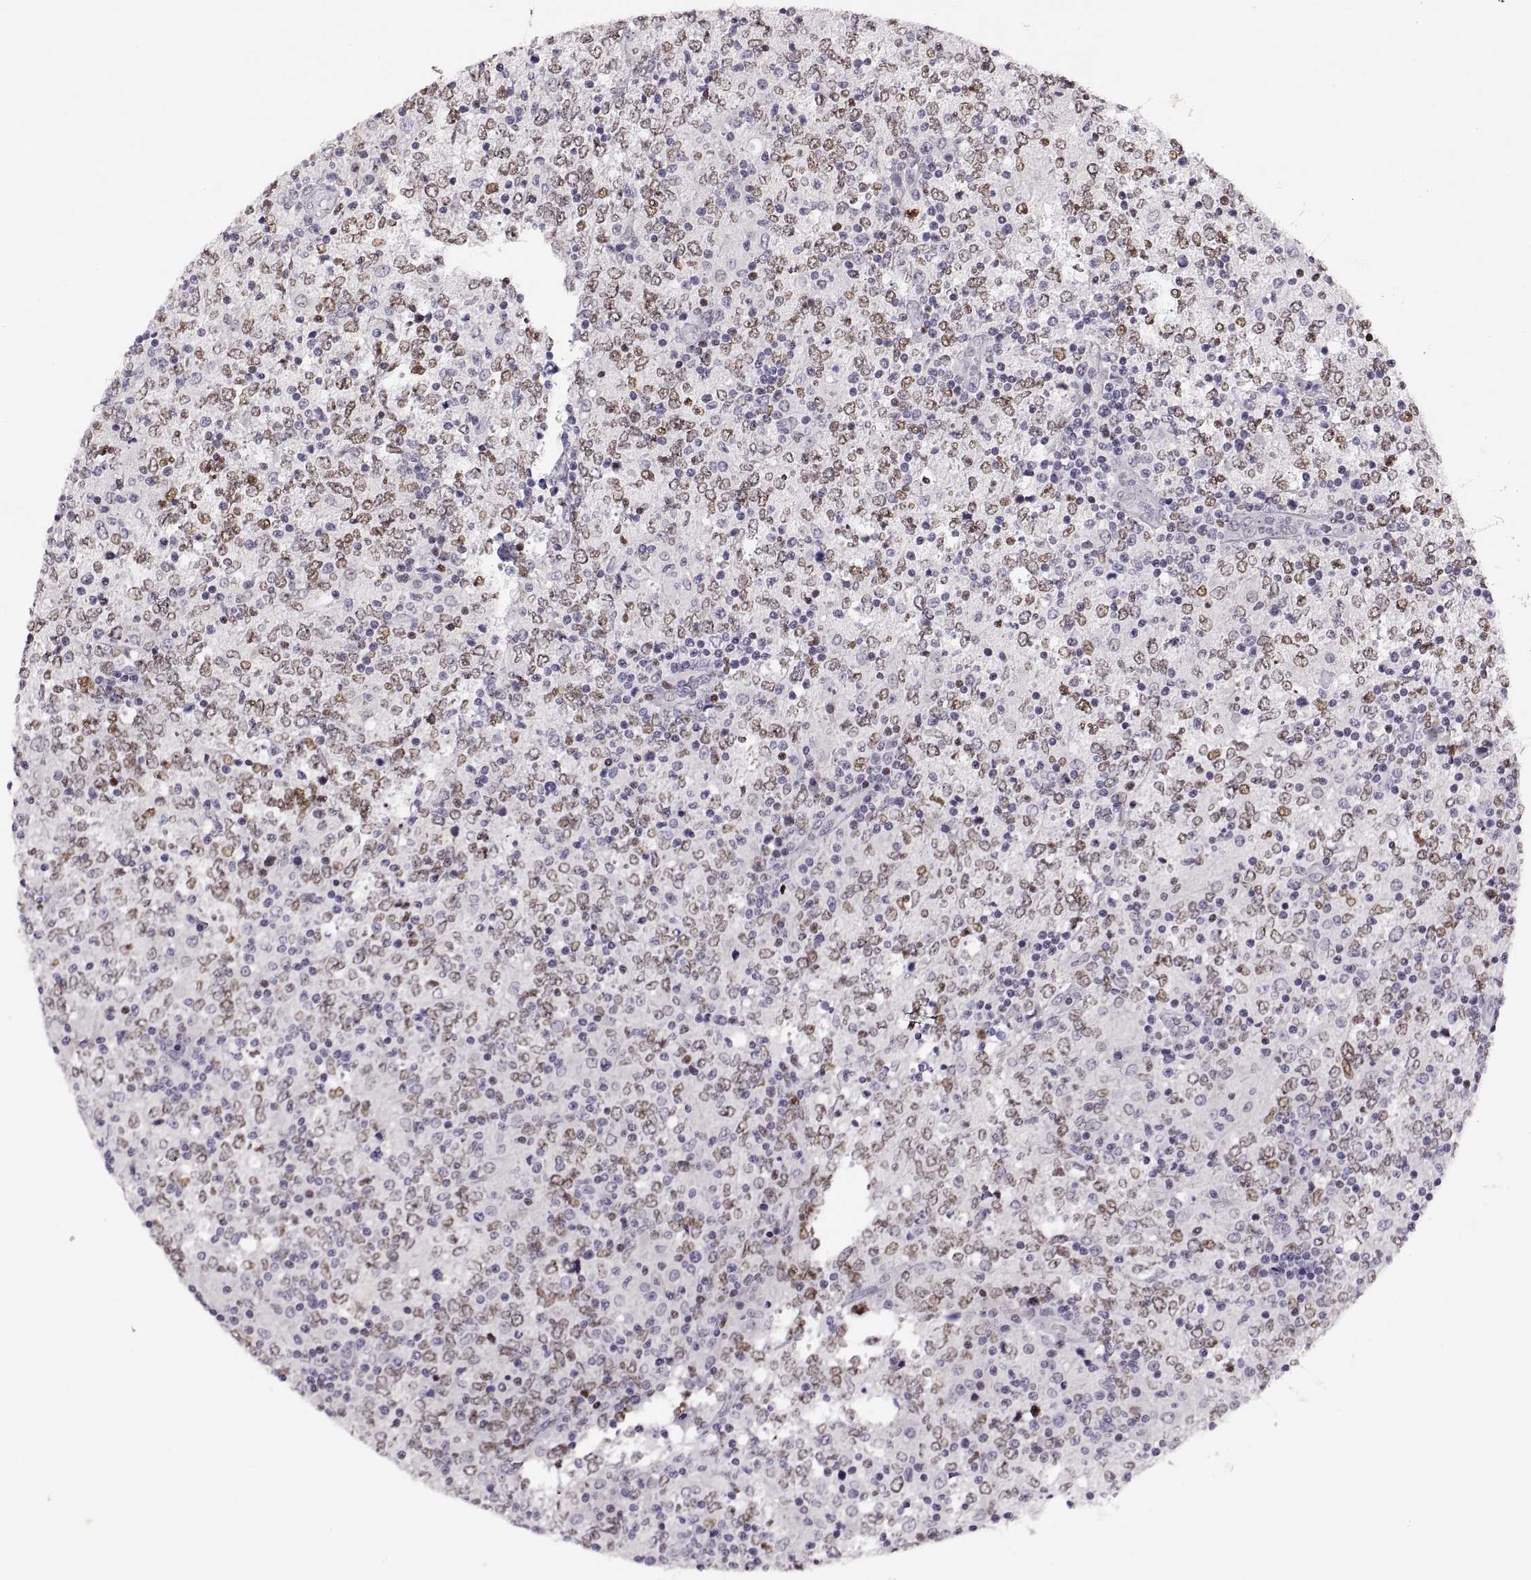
{"staining": {"intensity": "weak", "quantity": "25%-75%", "location": "nuclear"}, "tissue": "lymphoma", "cell_type": "Tumor cells", "image_type": "cancer", "snomed": [{"axis": "morphology", "description": "Malignant lymphoma, non-Hodgkin's type, High grade"}, {"axis": "topography", "description": "Lymph node"}], "caption": "Lymphoma tissue shows weak nuclear expression in about 25%-75% of tumor cells", "gene": "NEK2", "patient": {"sex": "female", "age": 84}}